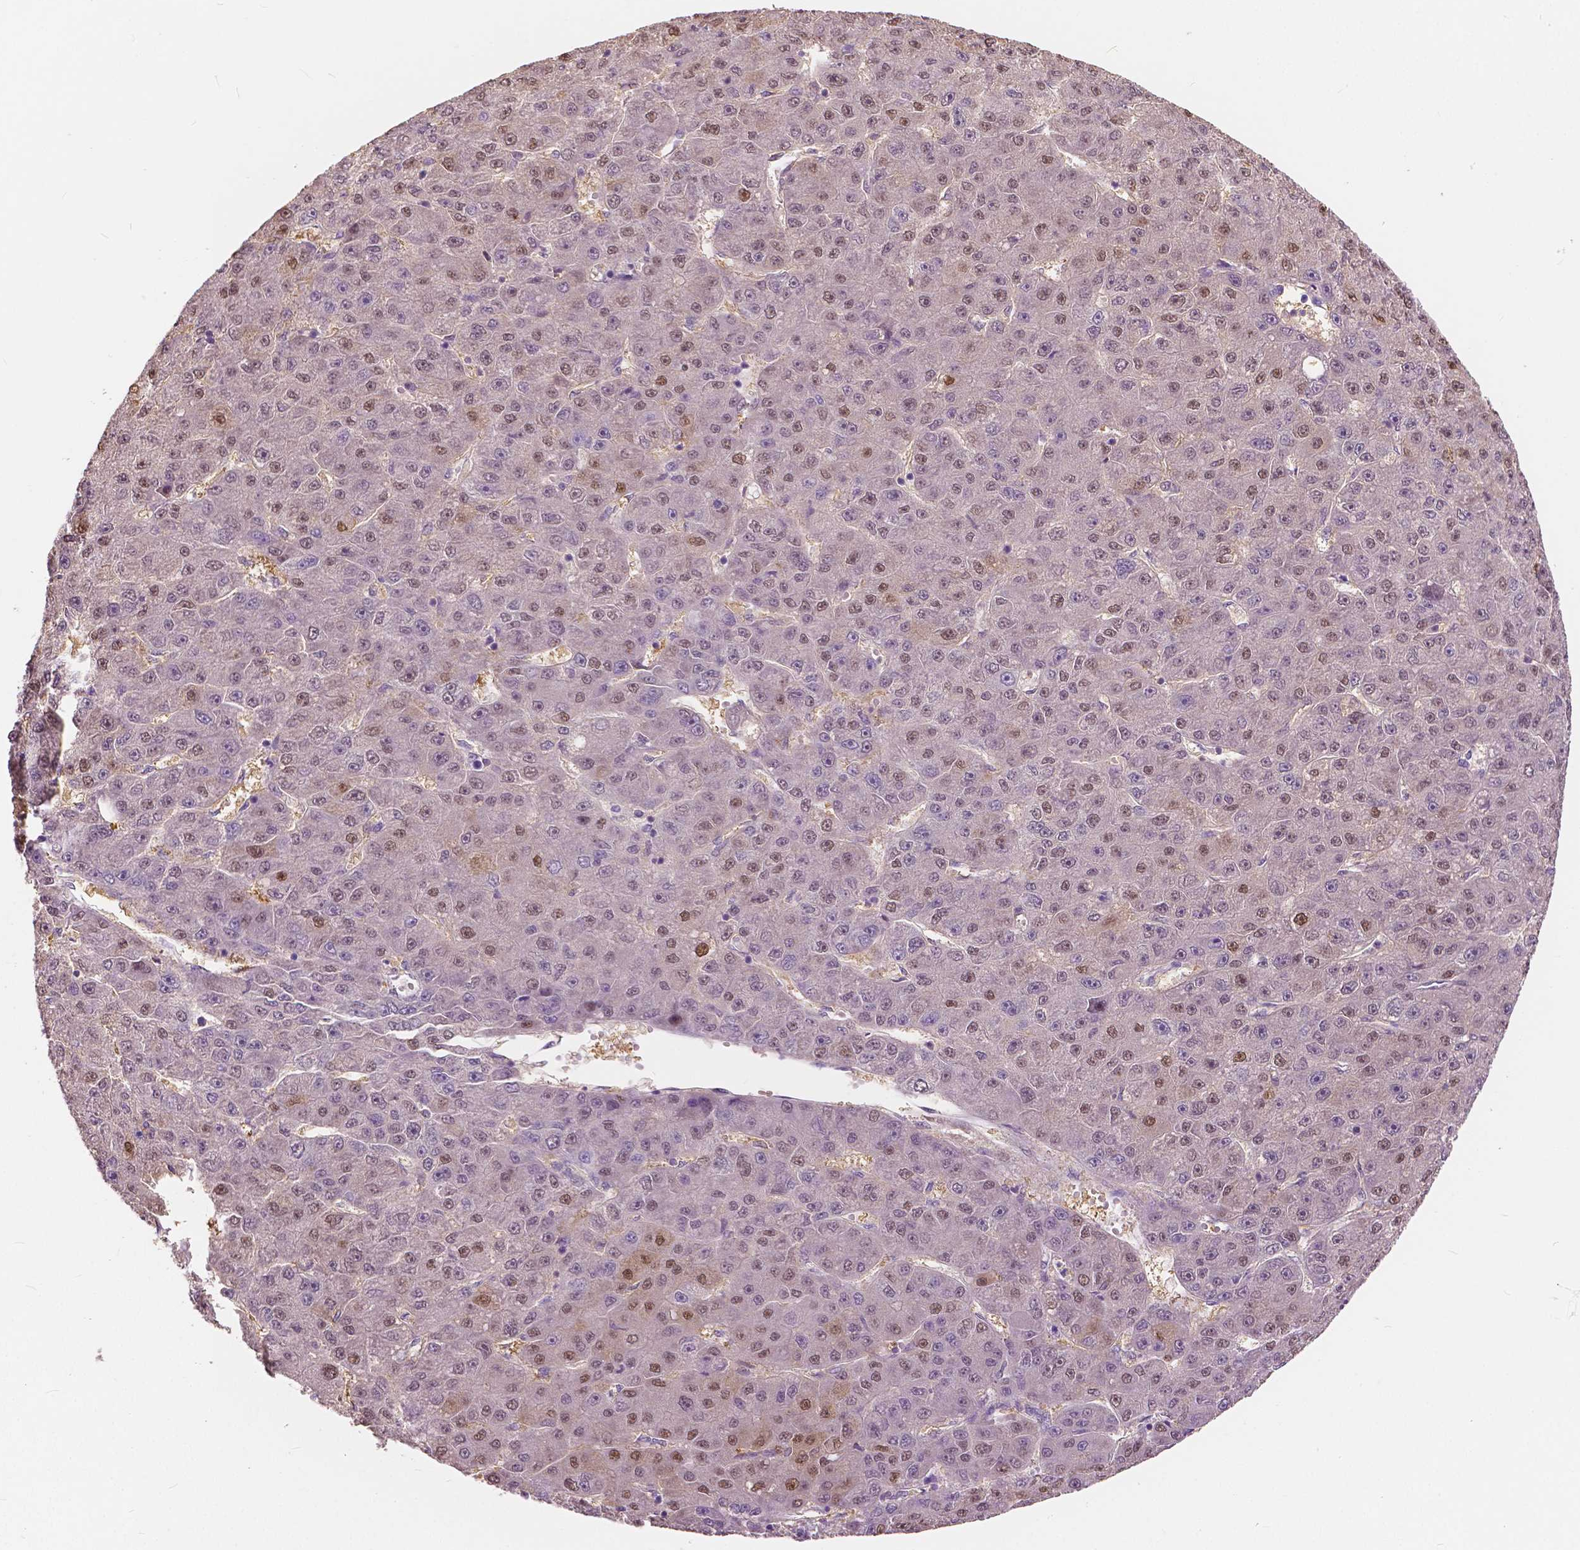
{"staining": {"intensity": "moderate", "quantity": "<25%", "location": "nuclear"}, "tissue": "liver cancer", "cell_type": "Tumor cells", "image_type": "cancer", "snomed": [{"axis": "morphology", "description": "Carcinoma, Hepatocellular, NOS"}, {"axis": "topography", "description": "Liver"}], "caption": "Immunohistochemistry (DAB) staining of liver hepatocellular carcinoma reveals moderate nuclear protein expression in approximately <25% of tumor cells.", "gene": "TKFC", "patient": {"sex": "male", "age": 67}}